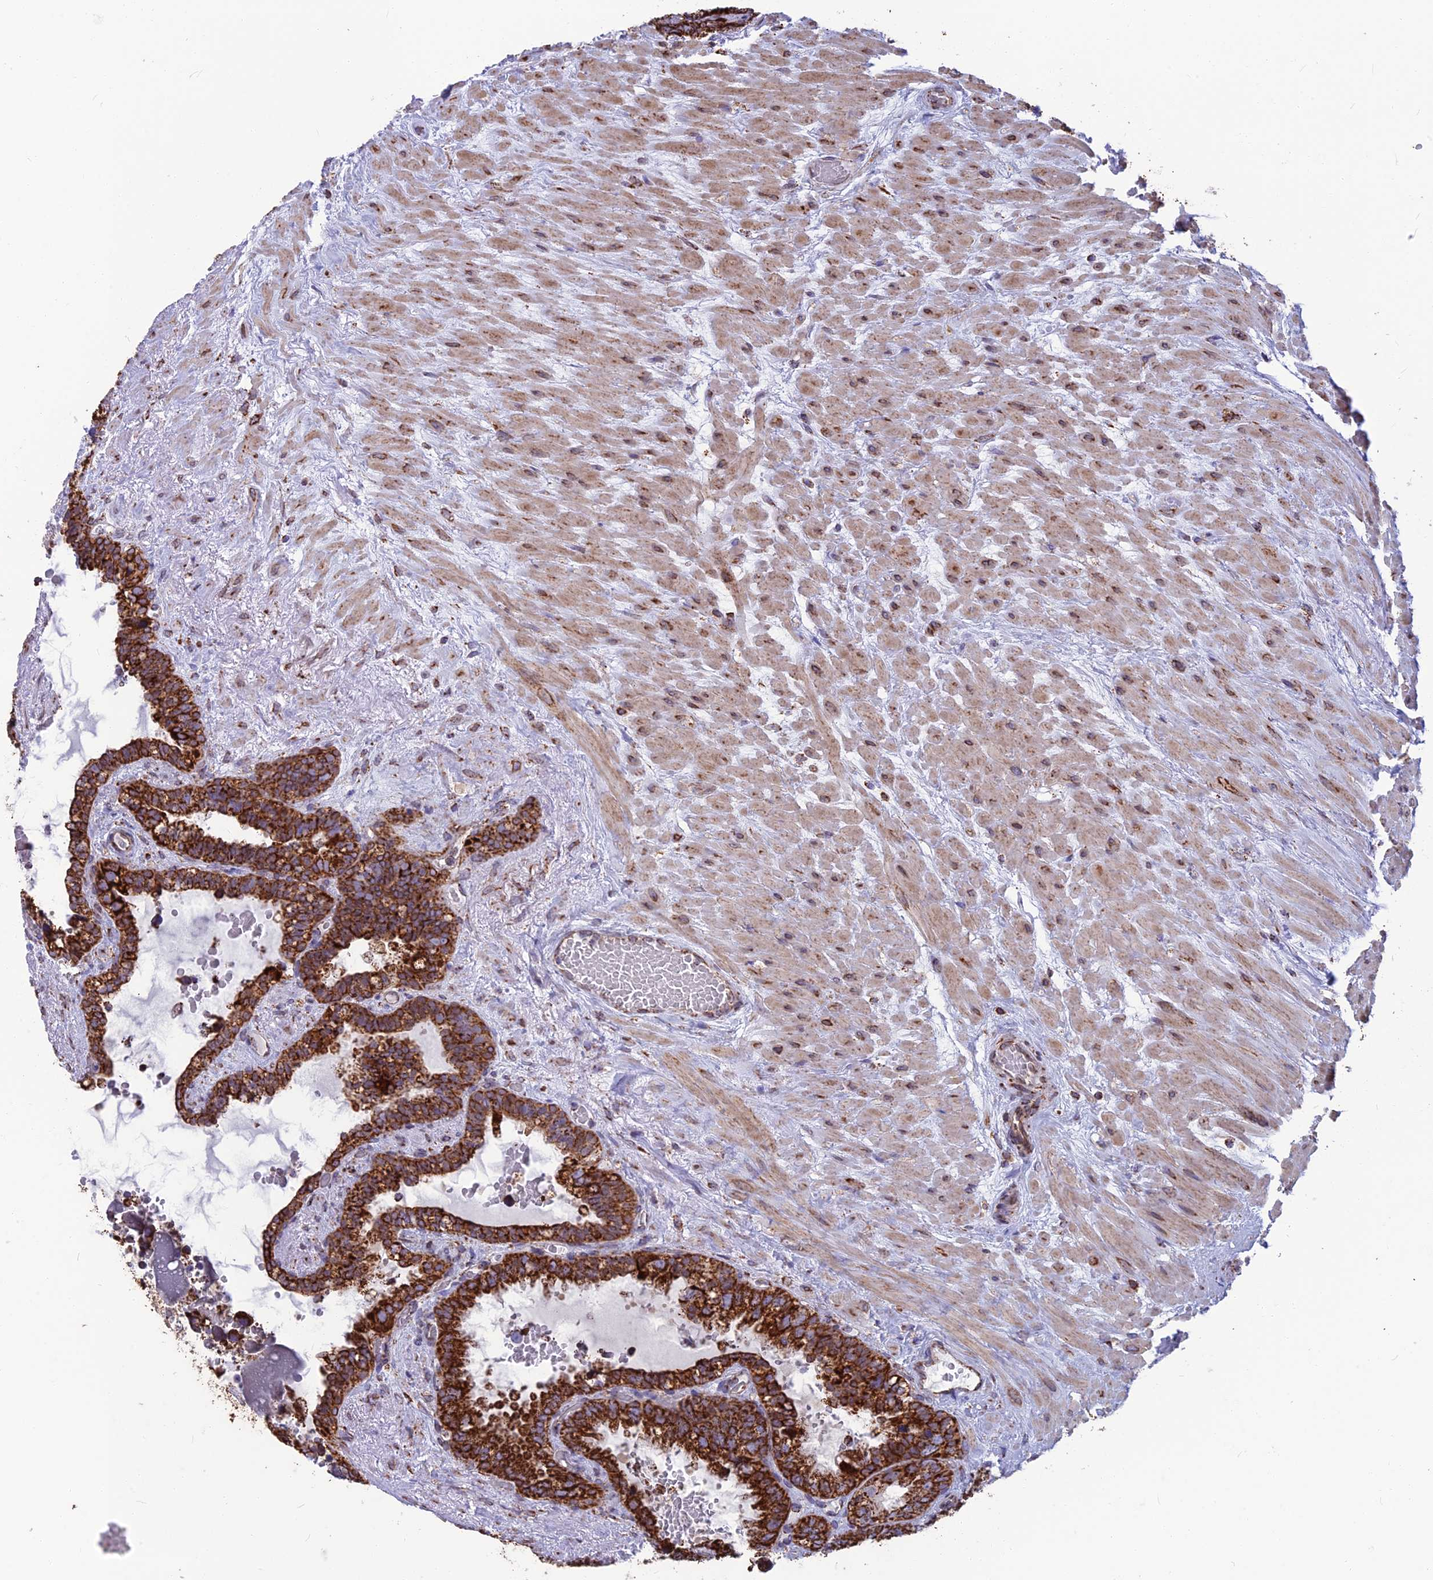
{"staining": {"intensity": "strong", "quantity": ">75%", "location": "cytoplasmic/membranous"}, "tissue": "seminal vesicle", "cell_type": "Glandular cells", "image_type": "normal", "snomed": [{"axis": "morphology", "description": "Normal tissue, NOS"}, {"axis": "topography", "description": "Seminal veicle"}], "caption": "Protein expression analysis of normal human seminal vesicle reveals strong cytoplasmic/membranous expression in approximately >75% of glandular cells. The staining was performed using DAB to visualize the protein expression in brown, while the nuclei were stained in blue with hematoxylin (Magnification: 20x).", "gene": "CS", "patient": {"sex": "male", "age": 80}}